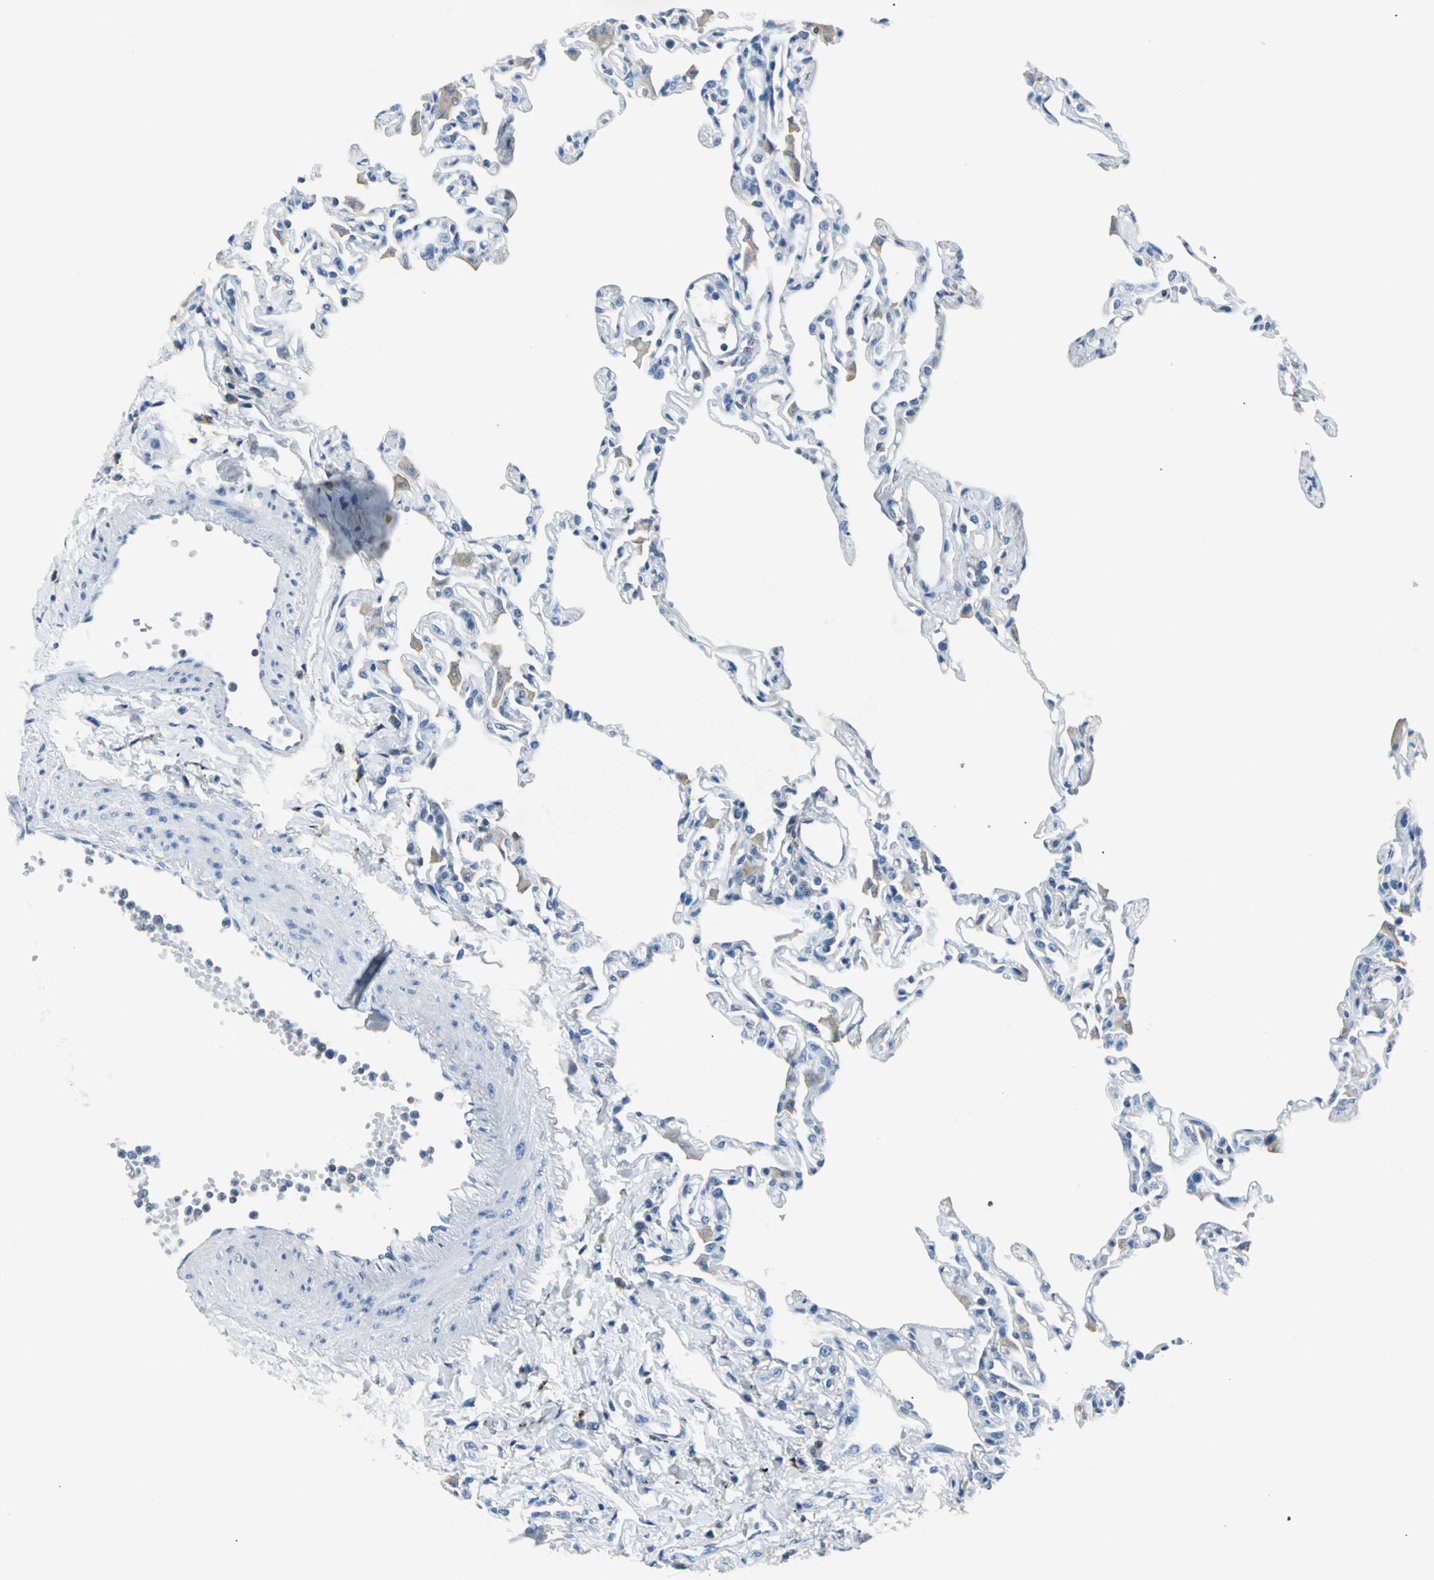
{"staining": {"intensity": "negative", "quantity": "none", "location": "none"}, "tissue": "lung", "cell_type": "Alveolar cells", "image_type": "normal", "snomed": [{"axis": "morphology", "description": "Normal tissue, NOS"}, {"axis": "topography", "description": "Lung"}], "caption": "An immunohistochemistry (IHC) histopathology image of unremarkable lung is shown. There is no staining in alveolar cells of lung. (Immunohistochemistry, brightfield microscopy, high magnification).", "gene": "IQGAP2", "patient": {"sex": "female", "age": 49}}